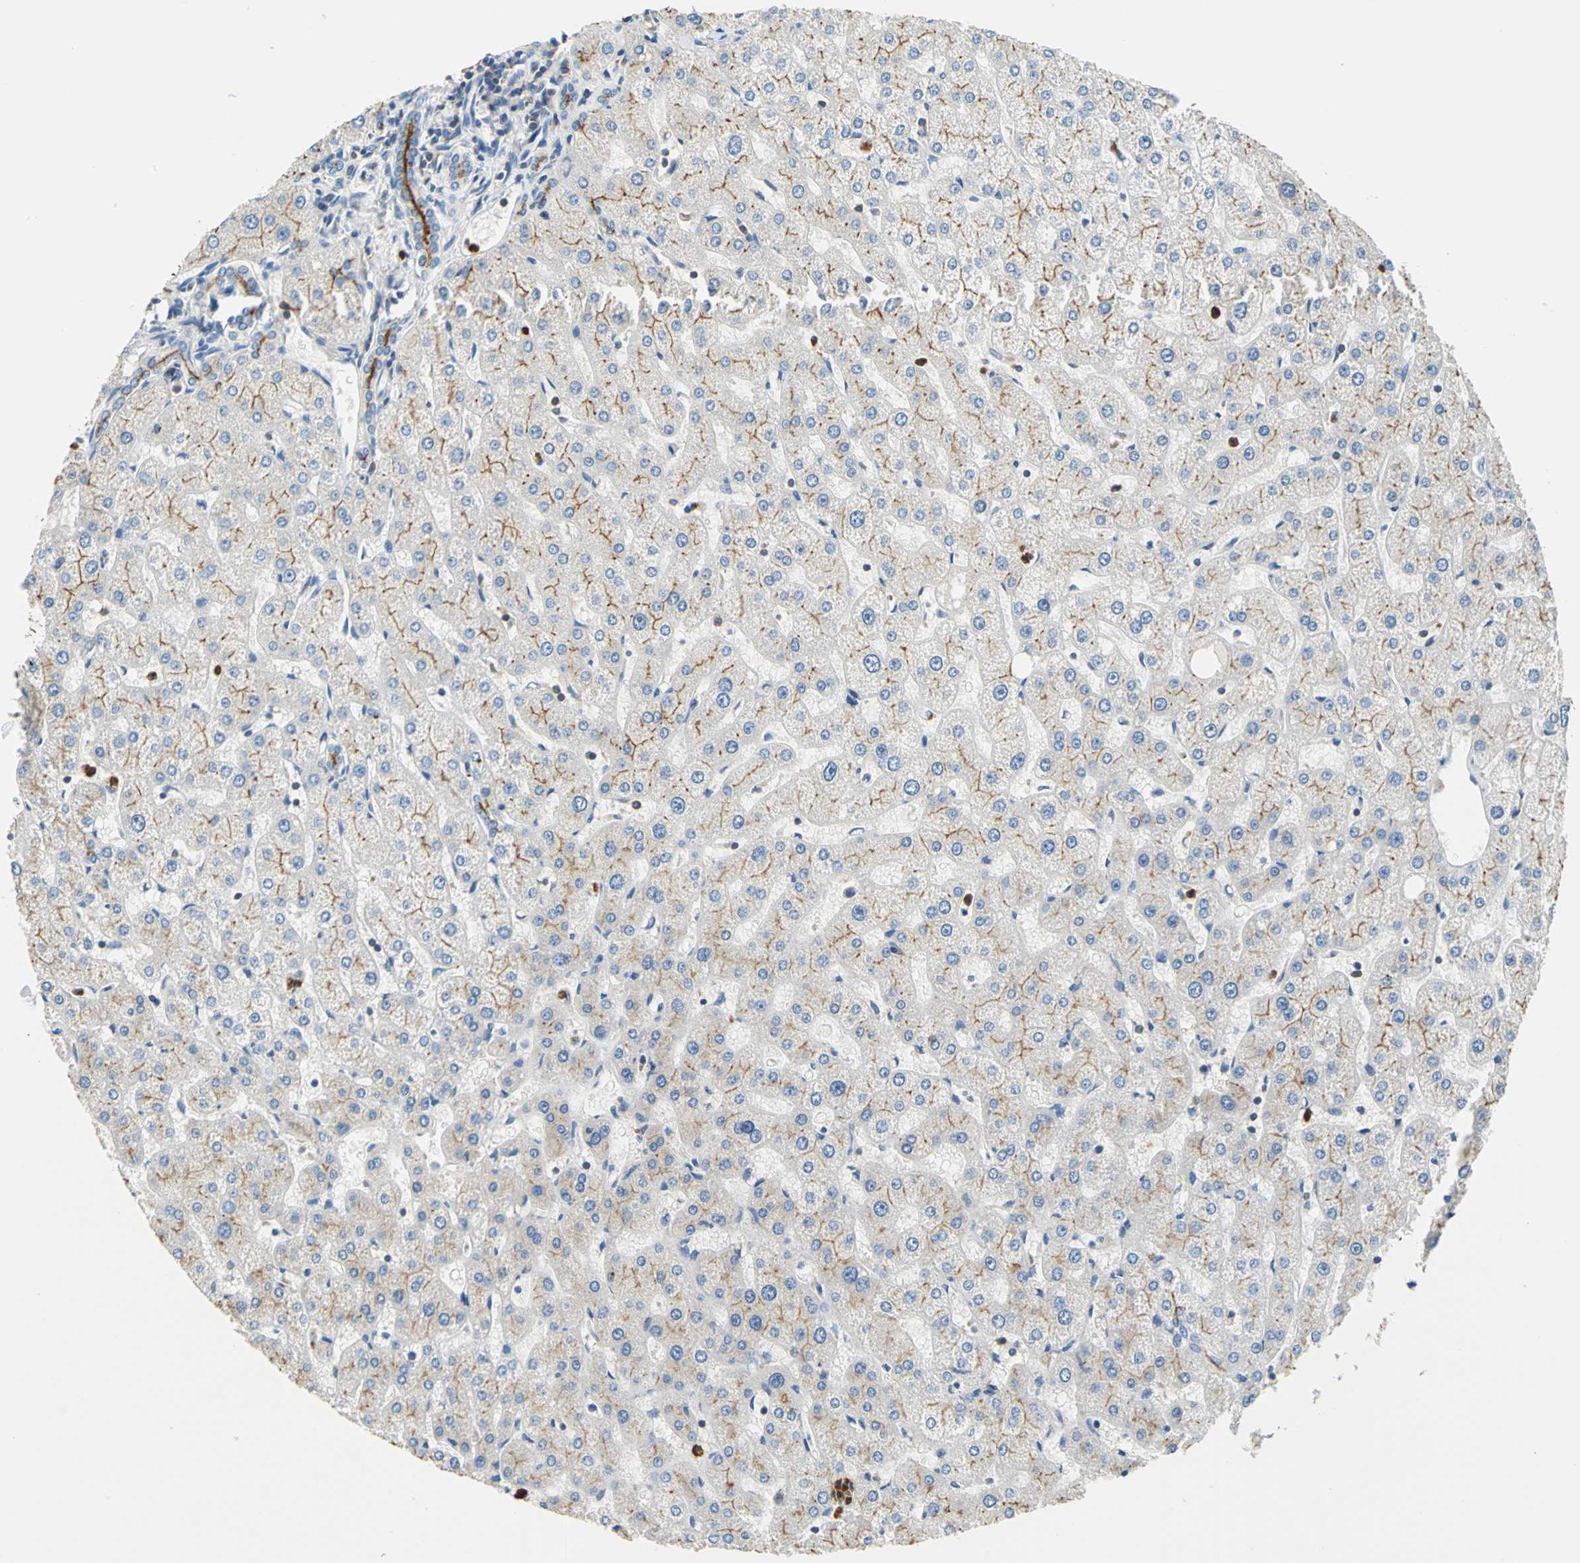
{"staining": {"intensity": "strong", "quantity": "25%-75%", "location": "cytoplasmic/membranous"}, "tissue": "liver", "cell_type": "Cholangiocytes", "image_type": "normal", "snomed": [{"axis": "morphology", "description": "Normal tissue, NOS"}, {"axis": "topography", "description": "Liver"}], "caption": "This photomicrograph displays unremarkable liver stained with immunohistochemistry (IHC) to label a protein in brown. The cytoplasmic/membranous of cholangiocytes show strong positivity for the protein. Nuclei are counter-stained blue.", "gene": "SEPTIN11", "patient": {"sex": "male", "age": 67}}